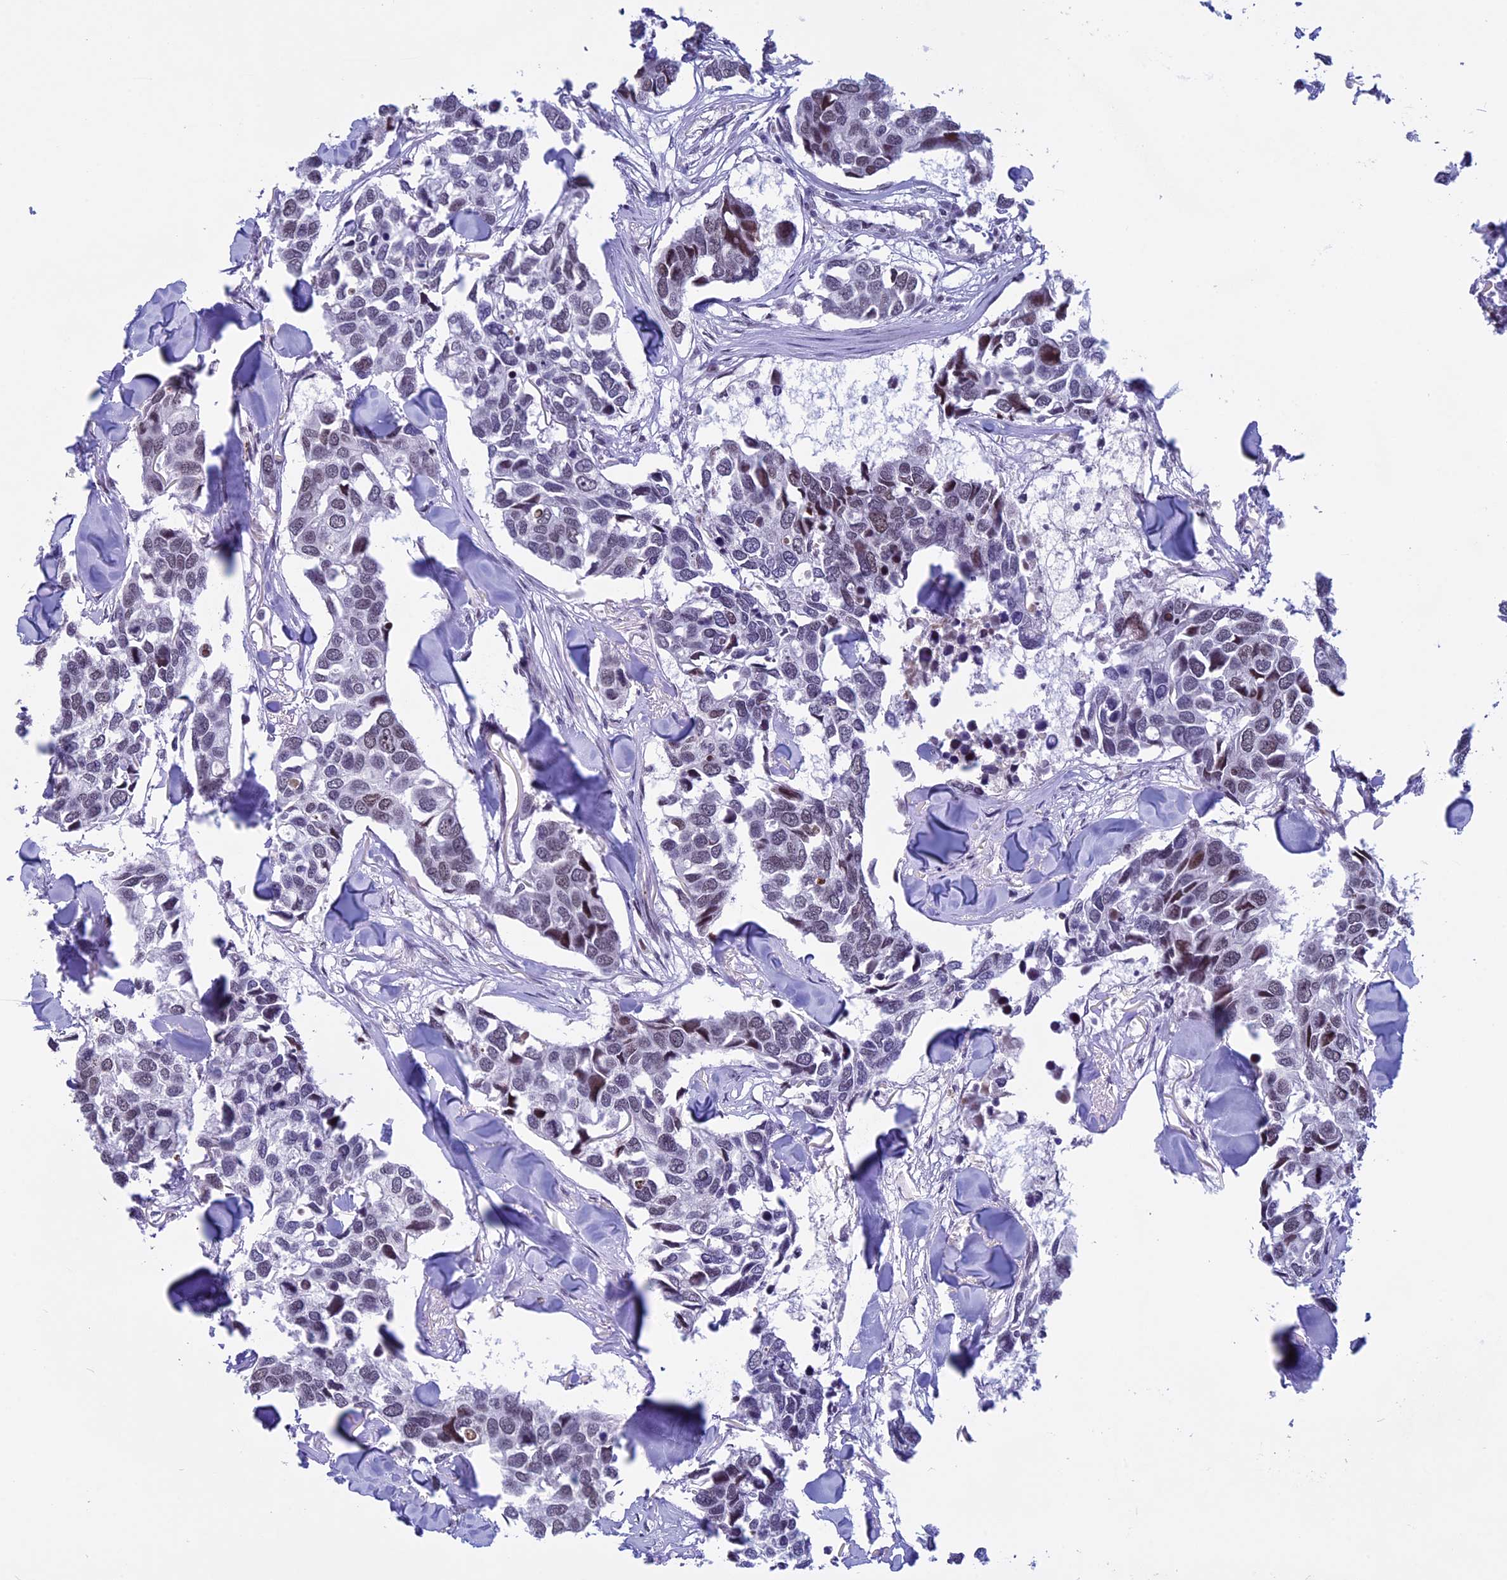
{"staining": {"intensity": "moderate", "quantity": "<25%", "location": "nuclear"}, "tissue": "breast cancer", "cell_type": "Tumor cells", "image_type": "cancer", "snomed": [{"axis": "morphology", "description": "Duct carcinoma"}, {"axis": "topography", "description": "Breast"}], "caption": "This histopathology image reveals IHC staining of human breast cancer, with low moderate nuclear staining in approximately <25% of tumor cells.", "gene": "NIPBL", "patient": {"sex": "female", "age": 83}}